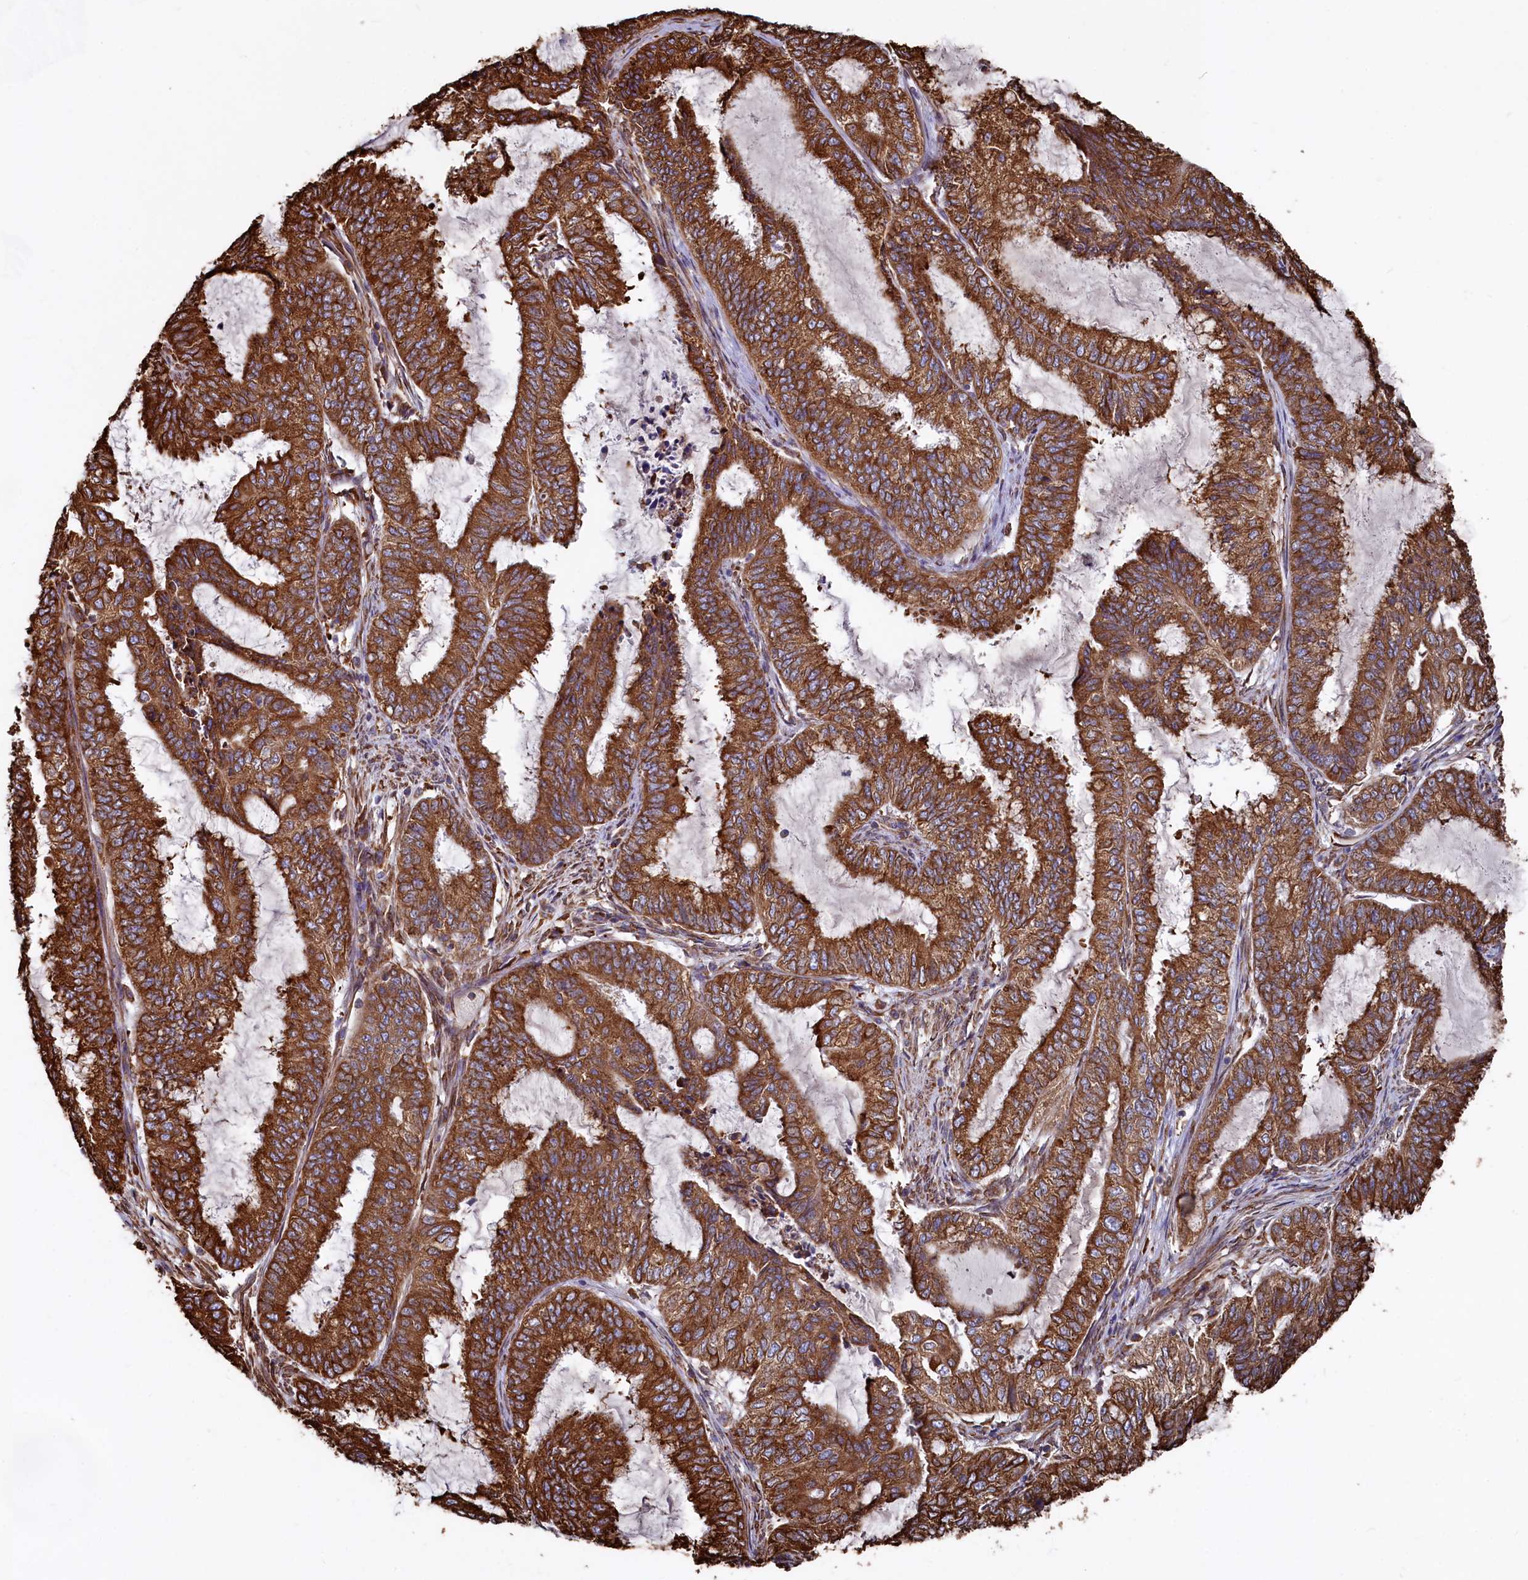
{"staining": {"intensity": "strong", "quantity": ">75%", "location": "cytoplasmic/membranous"}, "tissue": "endometrial cancer", "cell_type": "Tumor cells", "image_type": "cancer", "snomed": [{"axis": "morphology", "description": "Adenocarcinoma, NOS"}, {"axis": "topography", "description": "Endometrium"}], "caption": "Immunohistochemical staining of endometrial adenocarcinoma reveals strong cytoplasmic/membranous protein staining in approximately >75% of tumor cells.", "gene": "NEURL1B", "patient": {"sex": "female", "age": 51}}